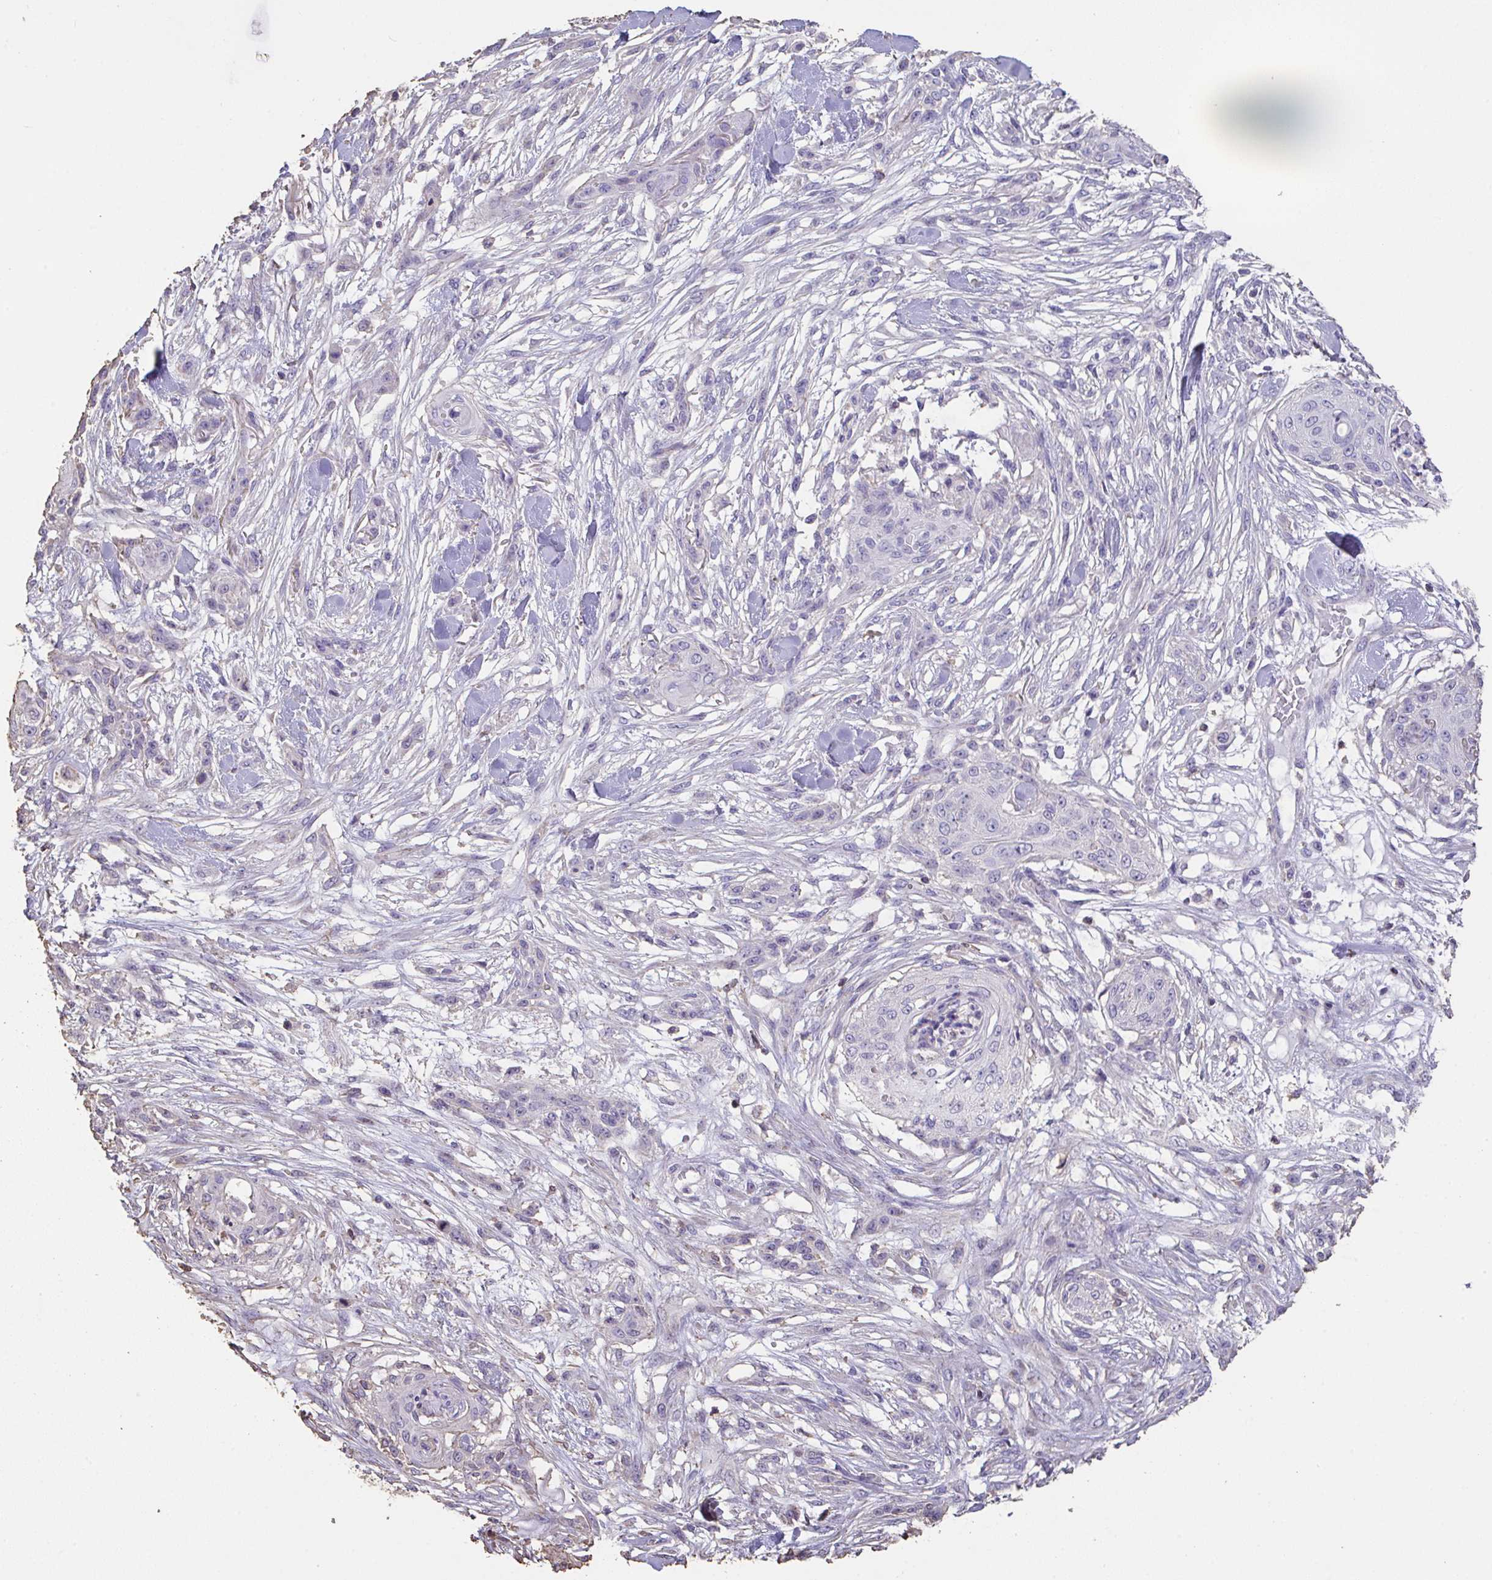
{"staining": {"intensity": "negative", "quantity": "none", "location": "none"}, "tissue": "skin cancer", "cell_type": "Tumor cells", "image_type": "cancer", "snomed": [{"axis": "morphology", "description": "Squamous cell carcinoma, NOS"}, {"axis": "topography", "description": "Skin"}], "caption": "Immunohistochemistry micrograph of human skin squamous cell carcinoma stained for a protein (brown), which exhibits no expression in tumor cells.", "gene": "IL23R", "patient": {"sex": "female", "age": 59}}